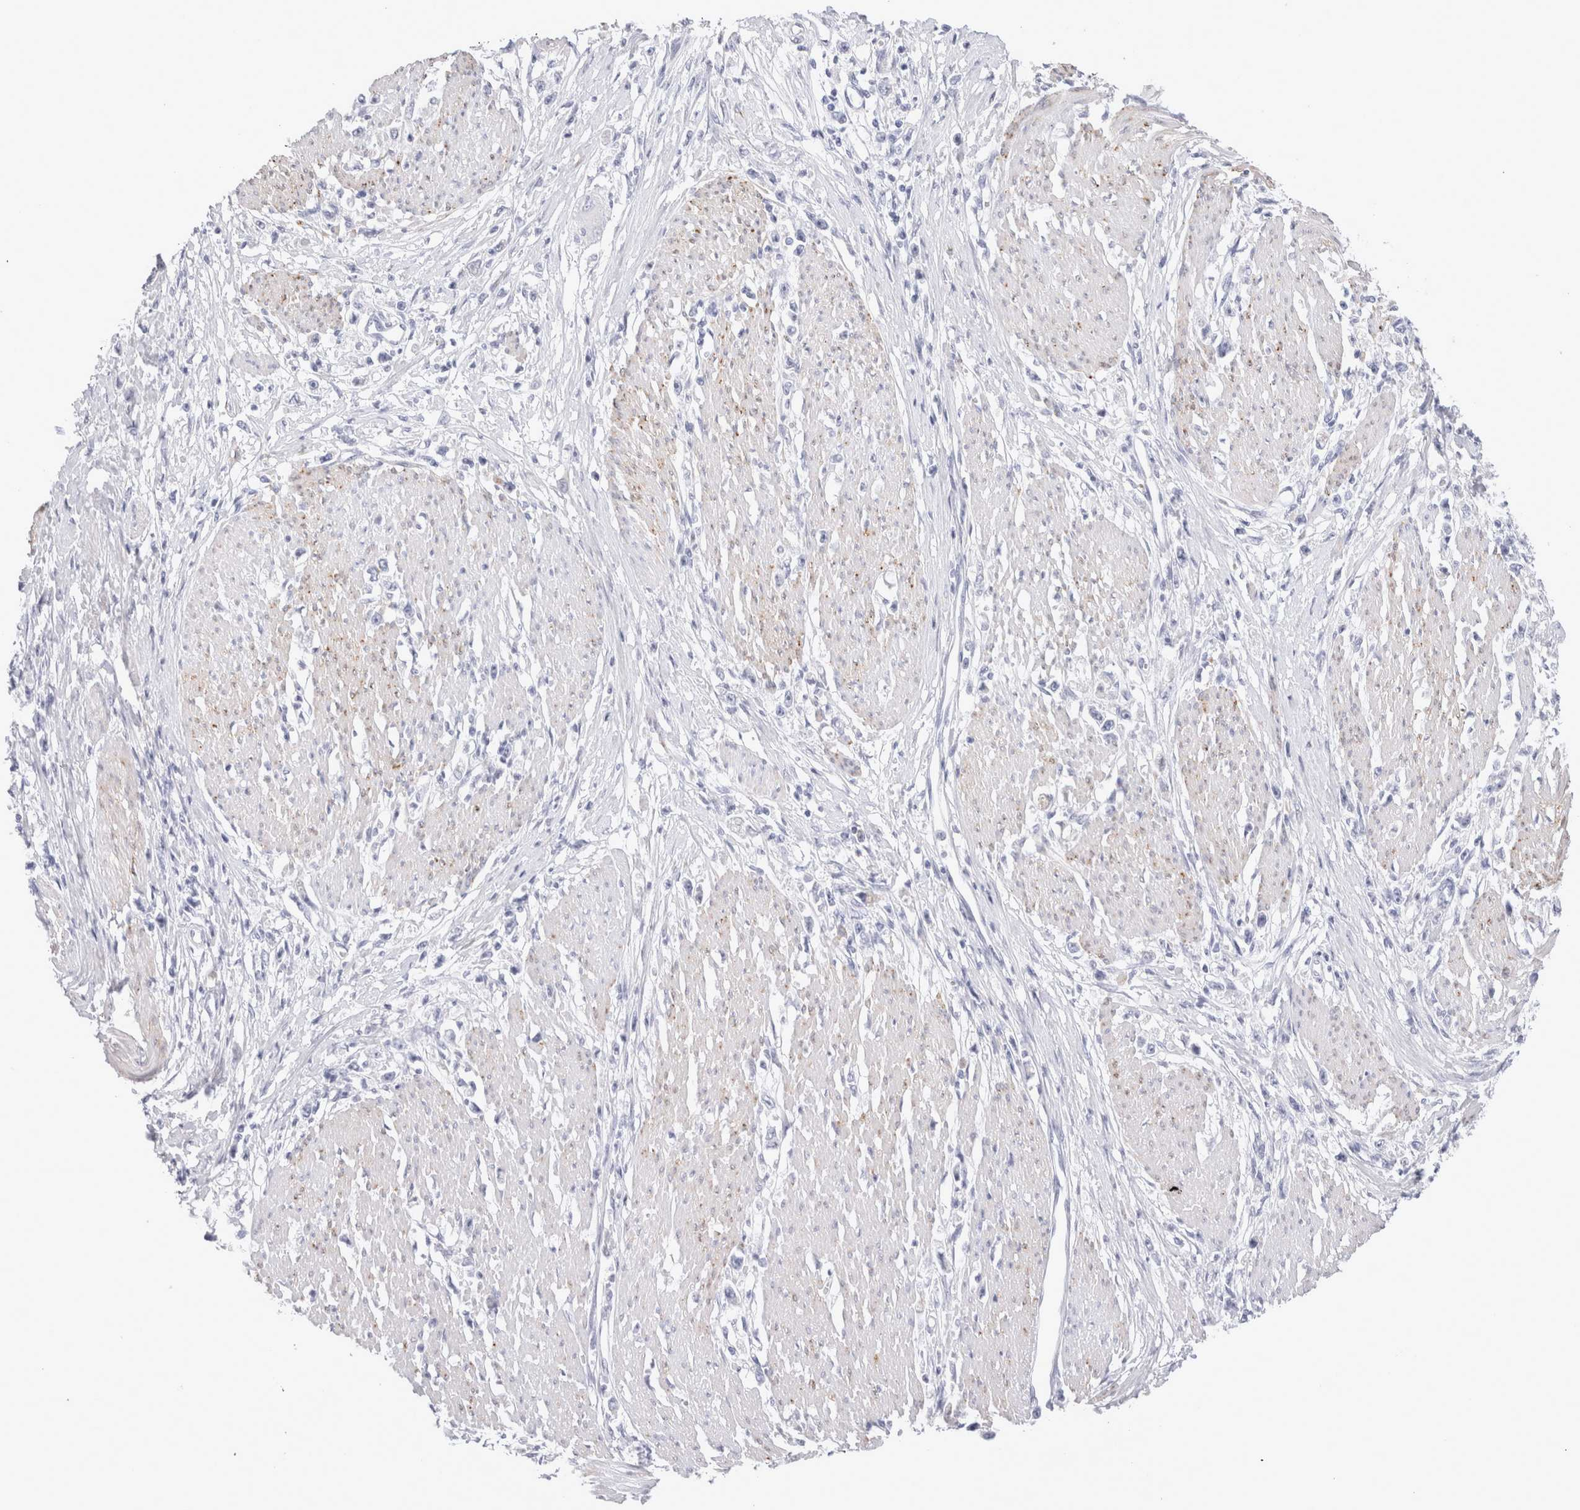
{"staining": {"intensity": "negative", "quantity": "none", "location": "none"}, "tissue": "stomach cancer", "cell_type": "Tumor cells", "image_type": "cancer", "snomed": [{"axis": "morphology", "description": "Adenocarcinoma, NOS"}, {"axis": "topography", "description": "Stomach"}], "caption": "This is a photomicrograph of IHC staining of stomach cancer, which shows no positivity in tumor cells.", "gene": "MUC15", "patient": {"sex": "female", "age": 59}}